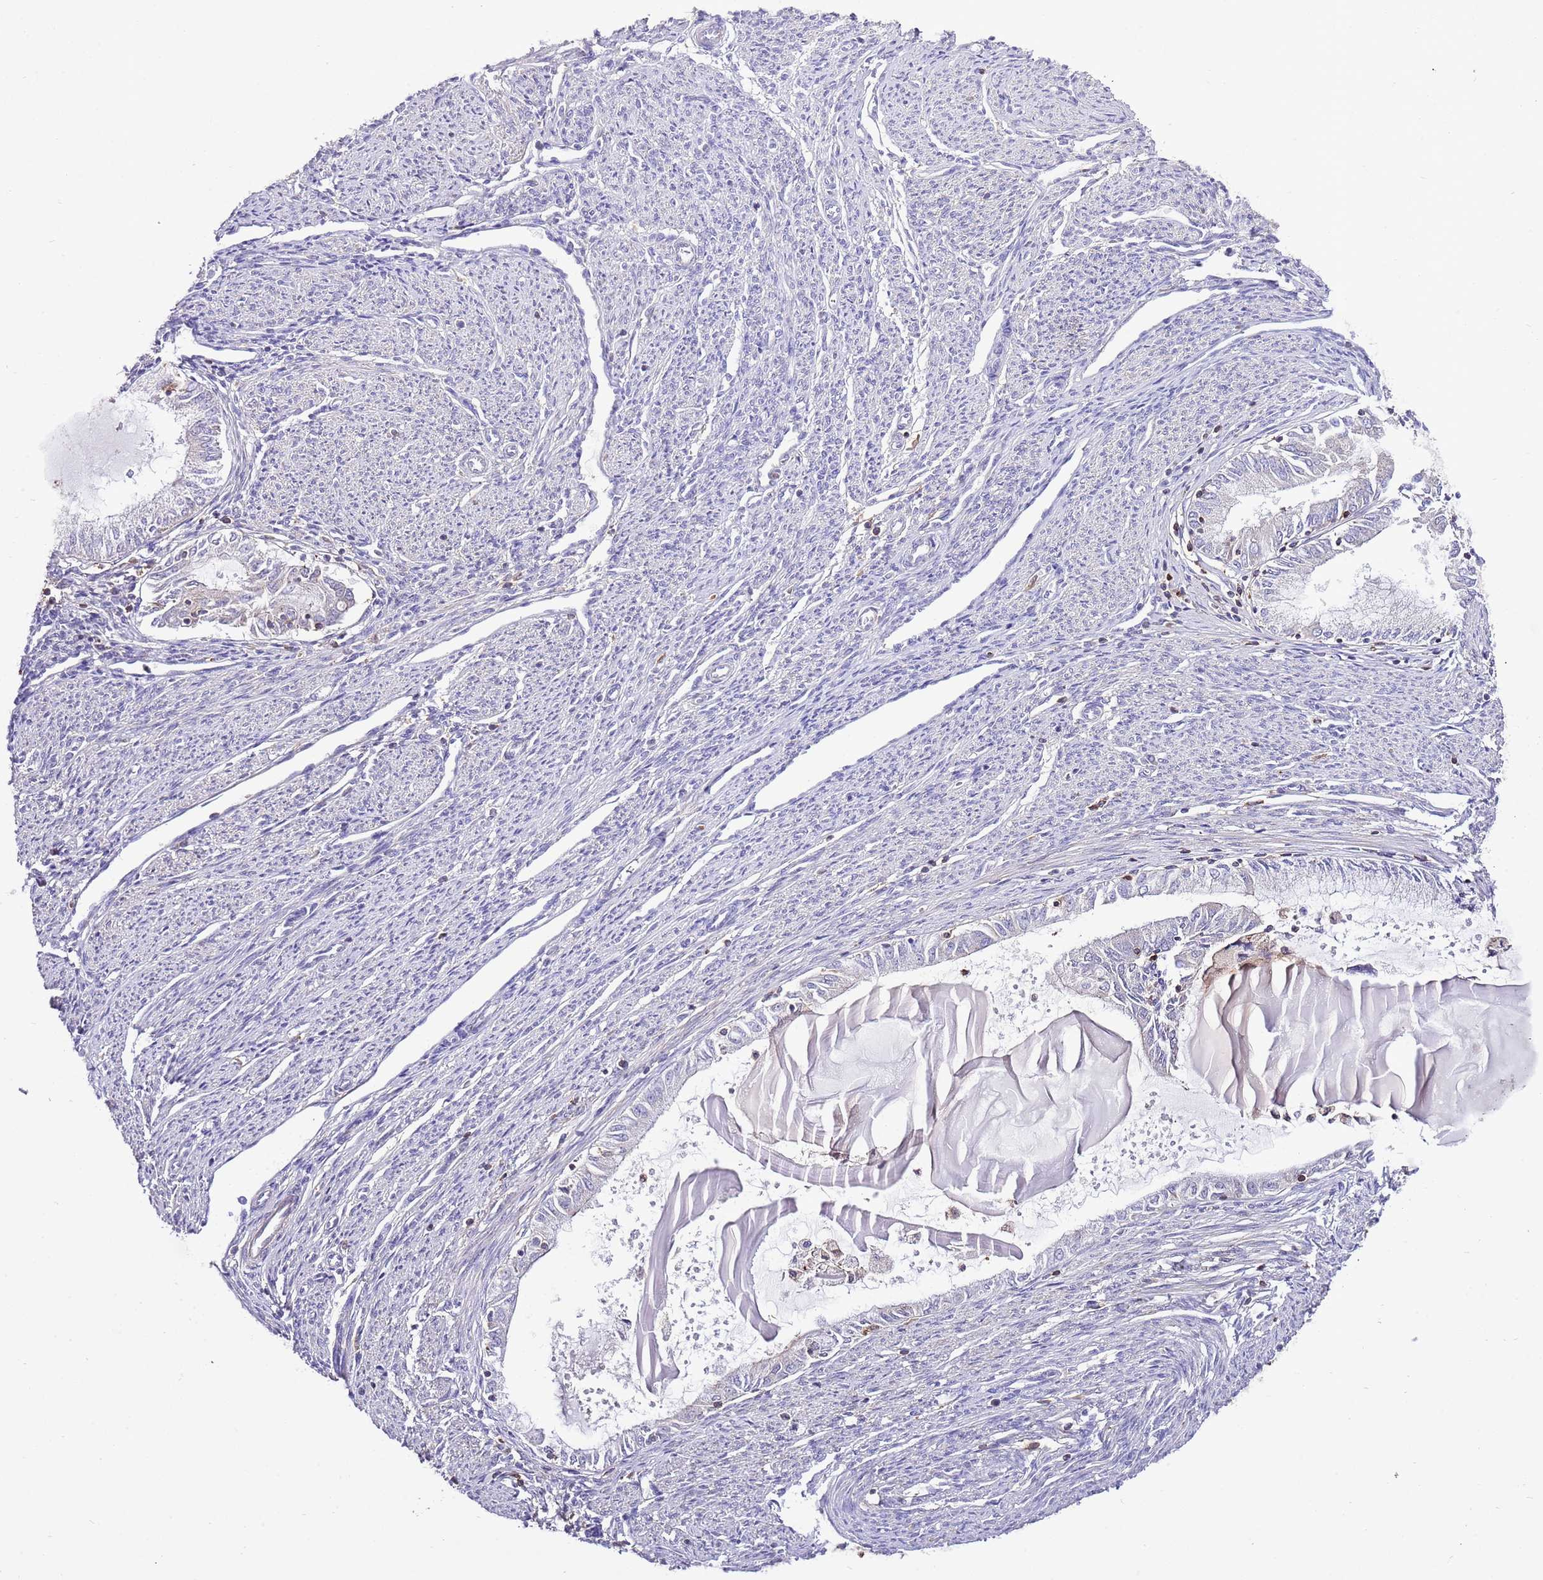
{"staining": {"intensity": "negative", "quantity": "none", "location": "none"}, "tissue": "endometrial cancer", "cell_type": "Tumor cells", "image_type": "cancer", "snomed": [{"axis": "morphology", "description": "Adenocarcinoma, NOS"}, {"axis": "topography", "description": "Endometrium"}], "caption": "Immunohistochemistry of human endometrial adenocarcinoma reveals no staining in tumor cells. (Stains: DAB immunohistochemistry (IHC) with hematoxylin counter stain, Microscopy: brightfield microscopy at high magnification).", "gene": "EFHD1", "patient": {"sex": "female", "age": 79}}